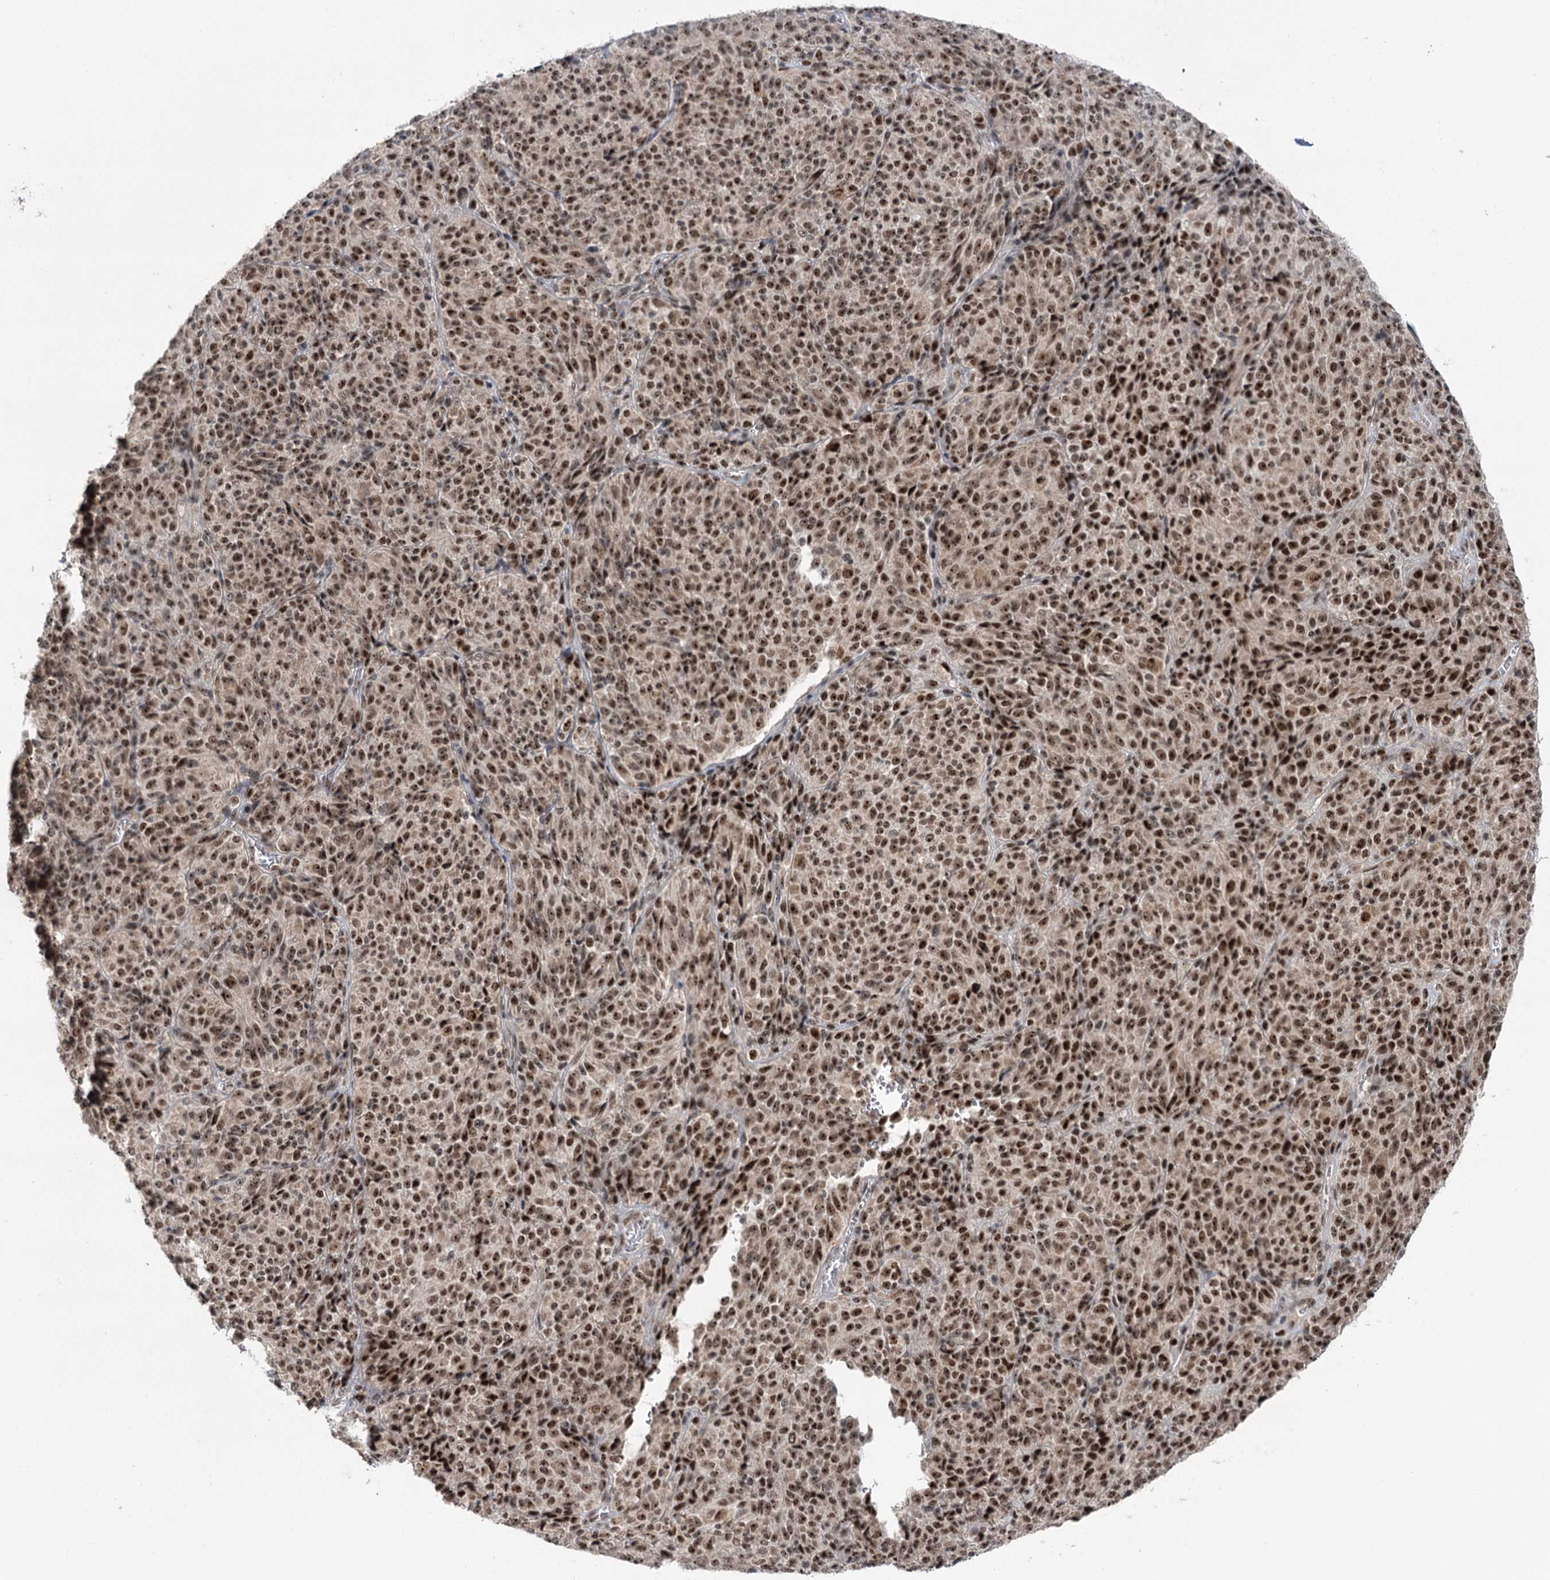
{"staining": {"intensity": "strong", "quantity": ">75%", "location": "nuclear"}, "tissue": "melanoma", "cell_type": "Tumor cells", "image_type": "cancer", "snomed": [{"axis": "morphology", "description": "Malignant melanoma, Metastatic site"}, {"axis": "topography", "description": "Brain"}], "caption": "Immunohistochemical staining of melanoma reveals high levels of strong nuclear staining in approximately >75% of tumor cells.", "gene": "ERCC3", "patient": {"sex": "female", "age": 56}}